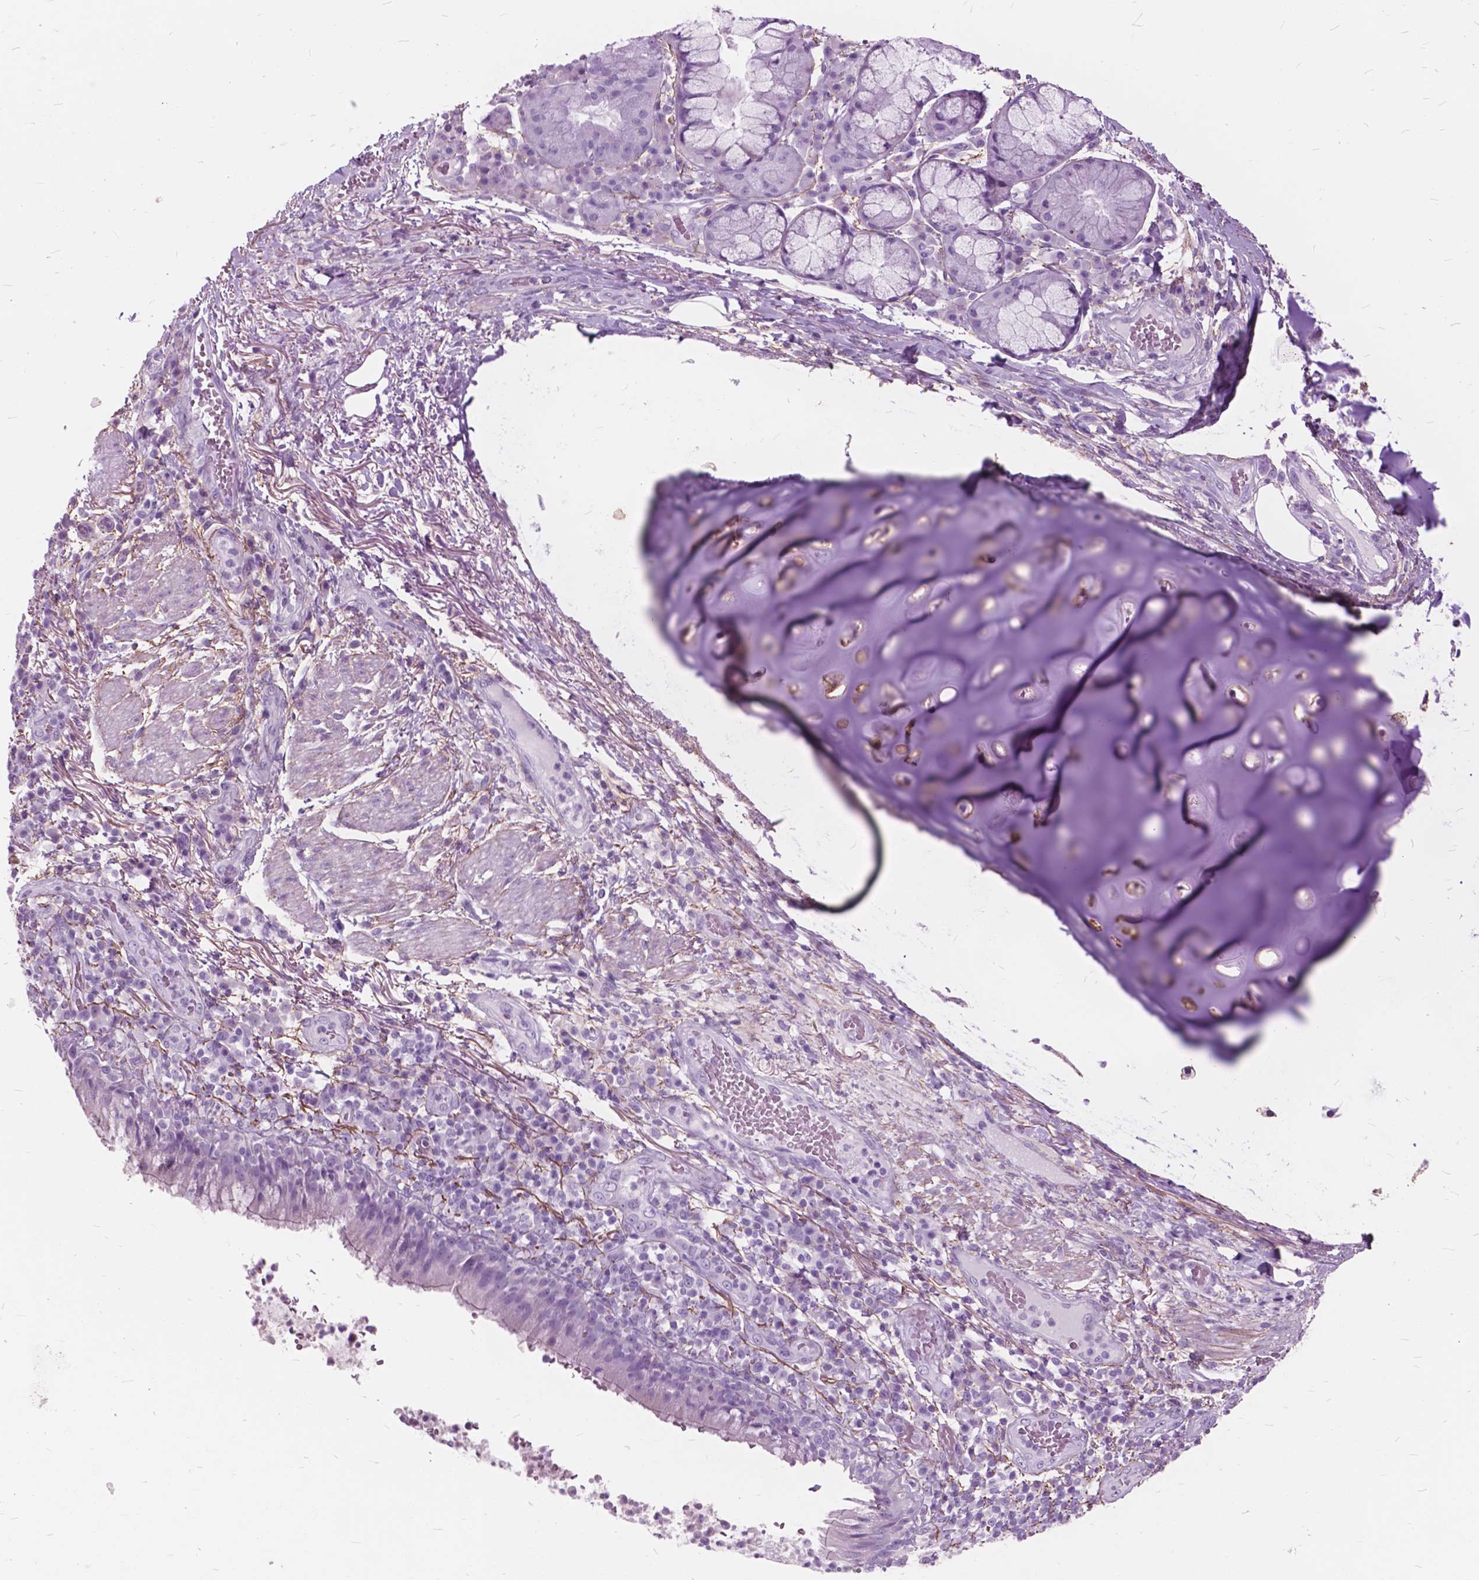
{"staining": {"intensity": "negative", "quantity": "none", "location": "none"}, "tissue": "bronchus", "cell_type": "Respiratory epithelial cells", "image_type": "normal", "snomed": [{"axis": "morphology", "description": "Normal tissue, NOS"}, {"axis": "topography", "description": "Lymph node"}, {"axis": "topography", "description": "Bronchus"}], "caption": "Immunohistochemical staining of normal human bronchus displays no significant staining in respiratory epithelial cells.", "gene": "GDF9", "patient": {"sex": "male", "age": 56}}